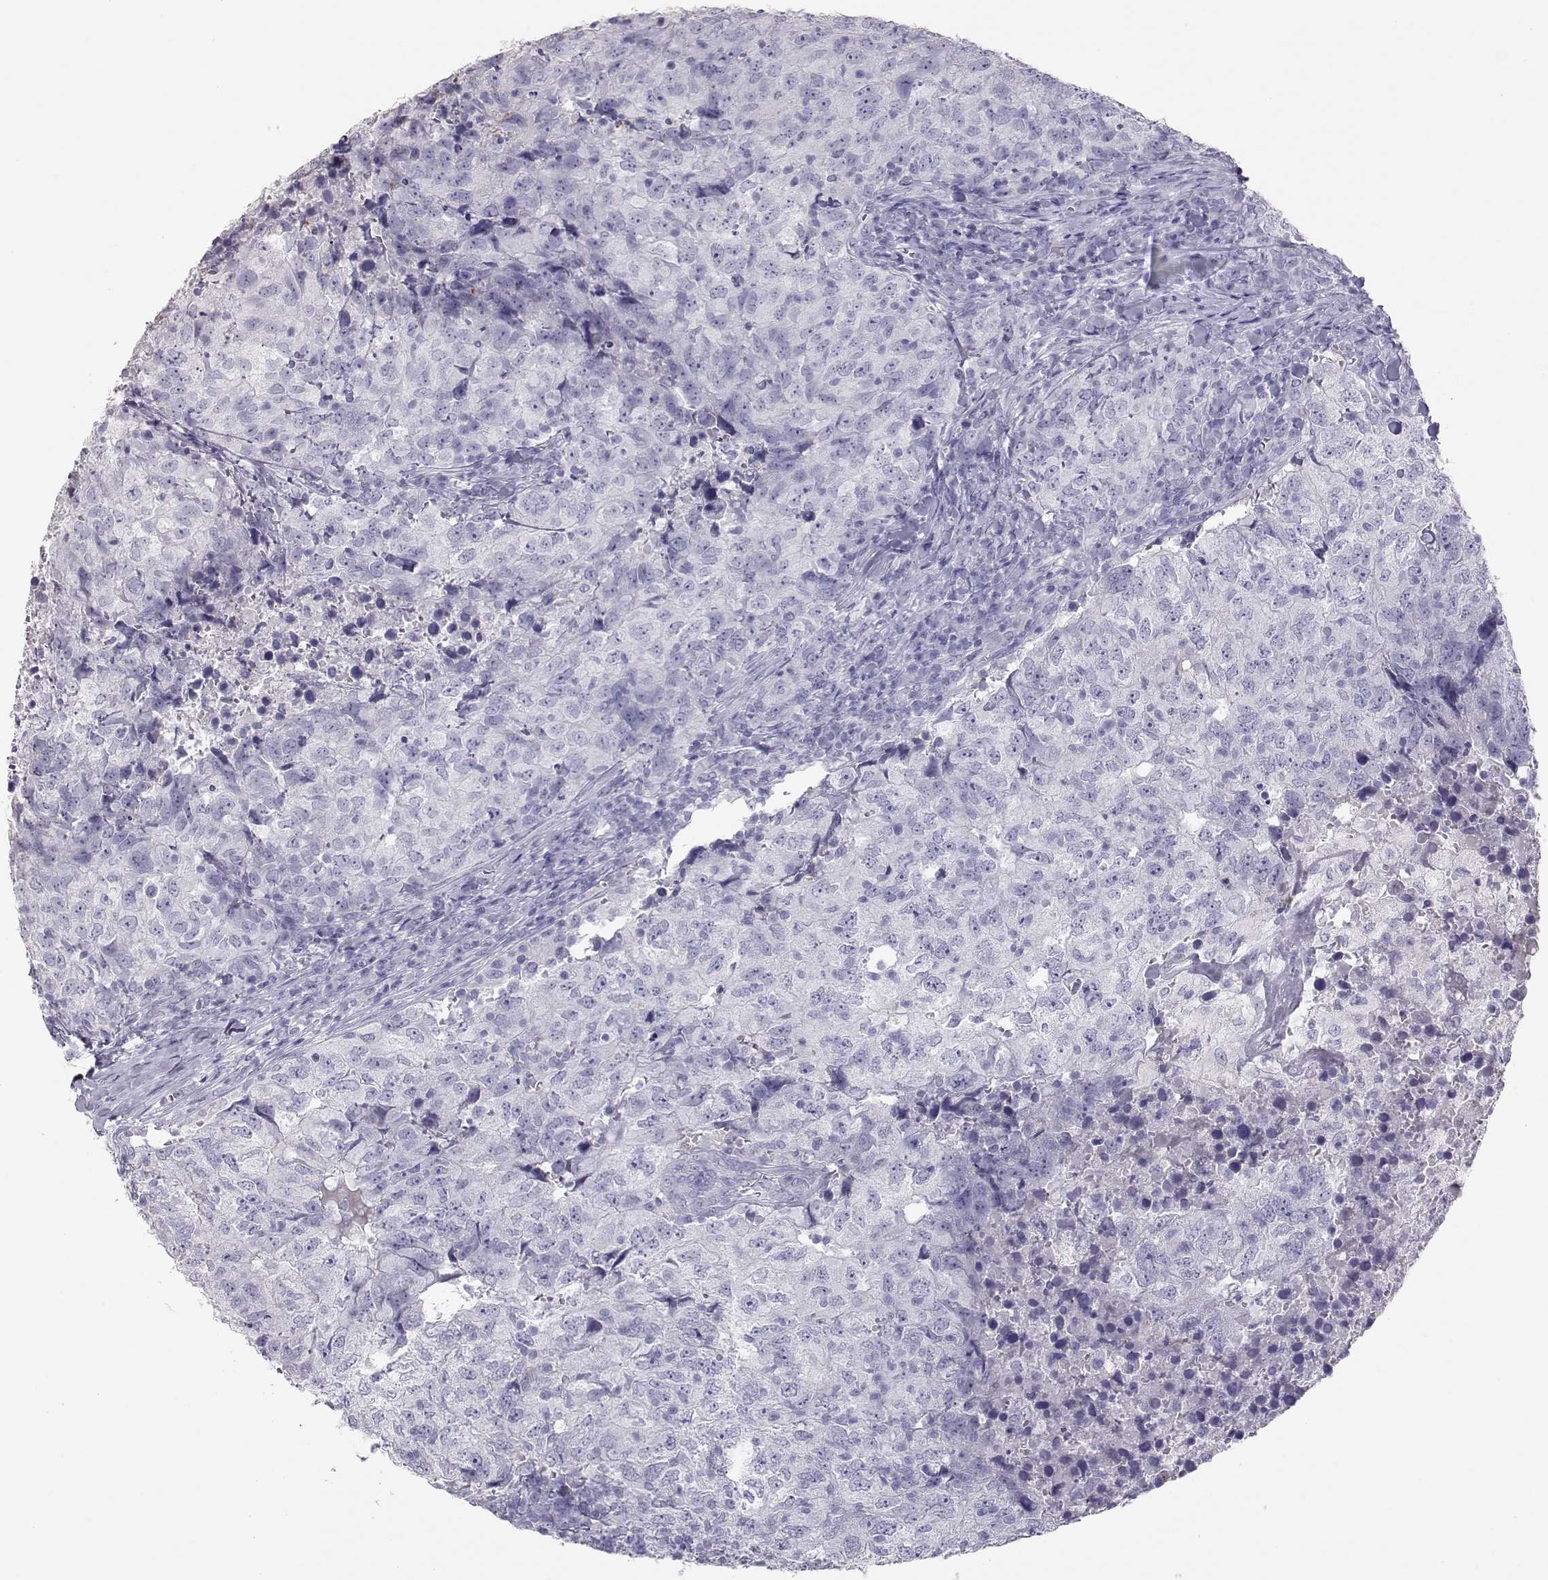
{"staining": {"intensity": "negative", "quantity": "none", "location": "none"}, "tissue": "breast cancer", "cell_type": "Tumor cells", "image_type": "cancer", "snomed": [{"axis": "morphology", "description": "Duct carcinoma"}, {"axis": "topography", "description": "Breast"}], "caption": "Tumor cells show no significant expression in breast intraductal carcinoma.", "gene": "PMCH", "patient": {"sex": "female", "age": 30}}